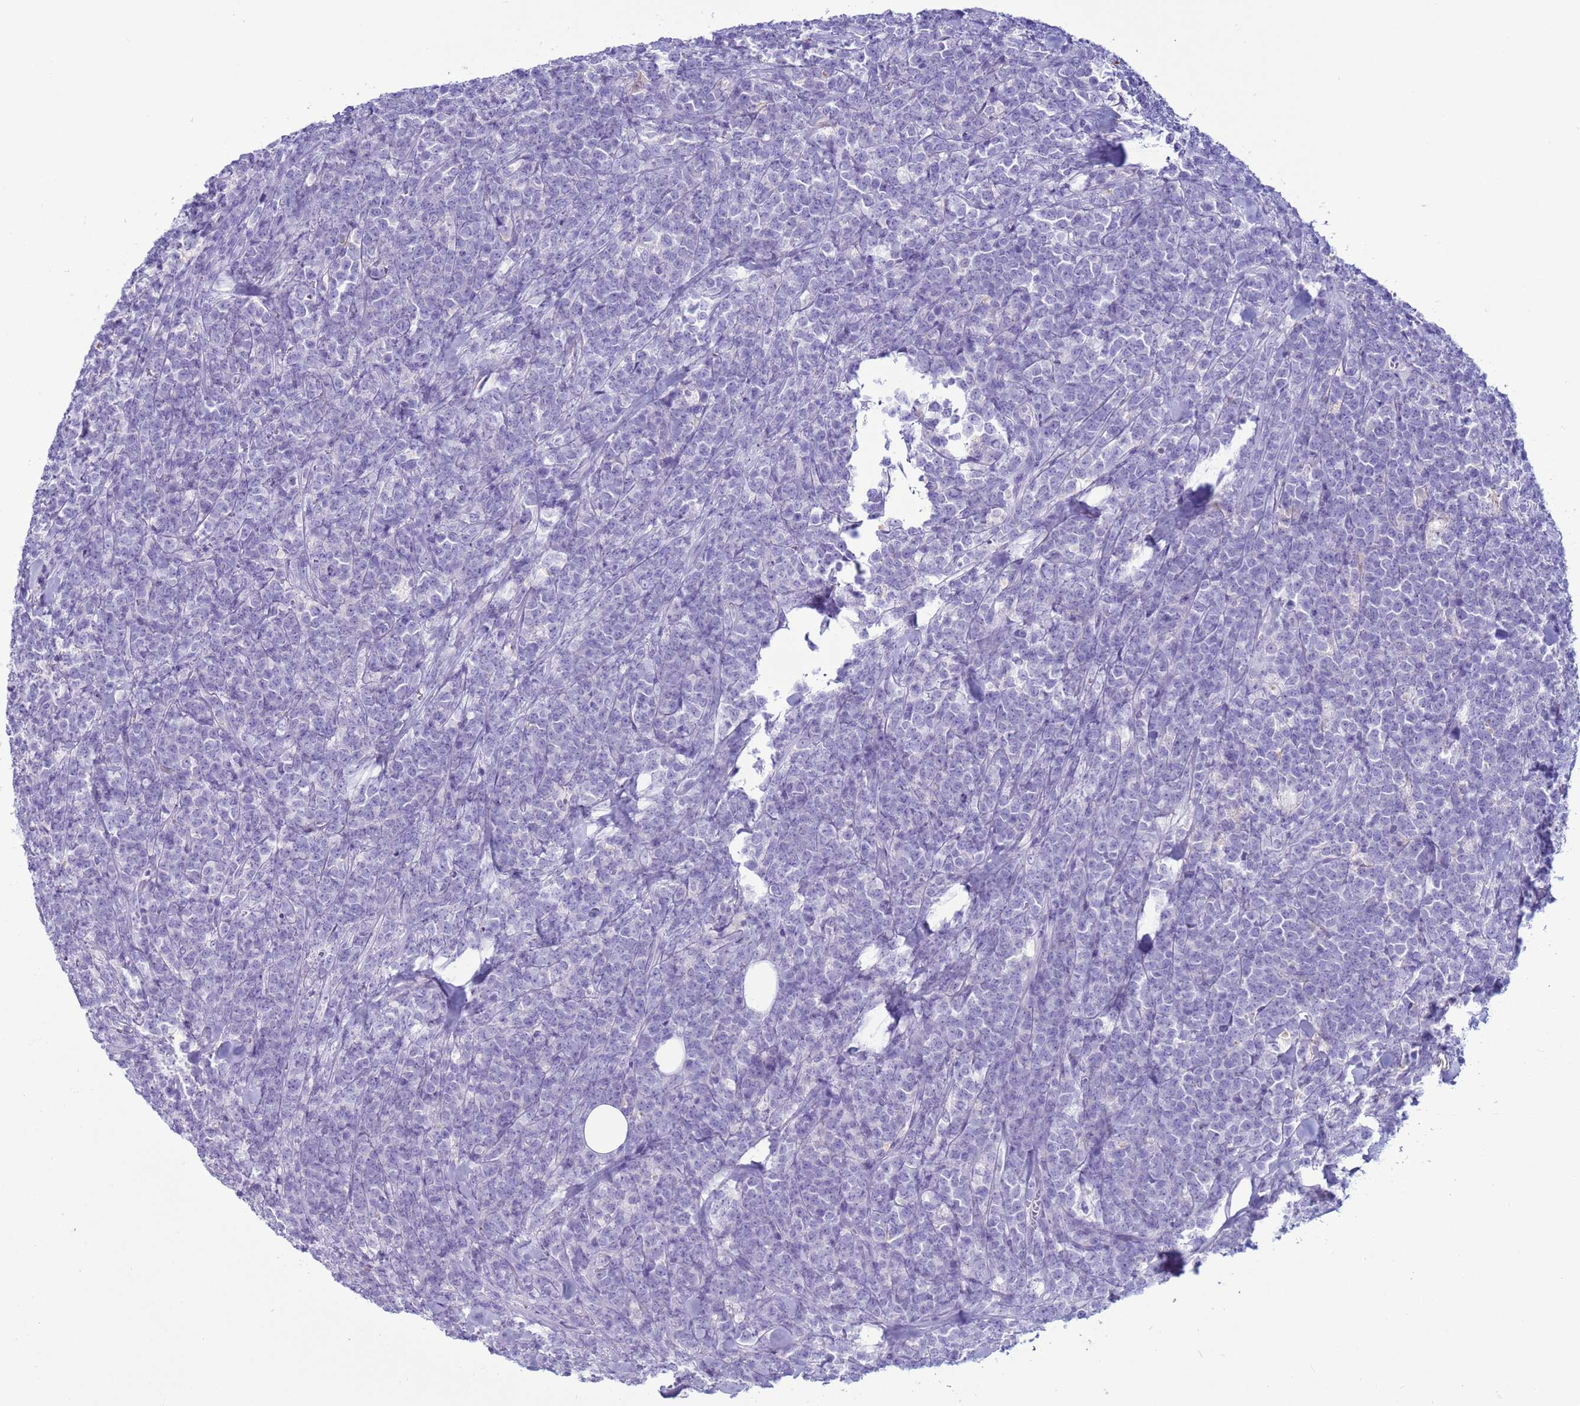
{"staining": {"intensity": "negative", "quantity": "none", "location": "none"}, "tissue": "lymphoma", "cell_type": "Tumor cells", "image_type": "cancer", "snomed": [{"axis": "morphology", "description": "Malignant lymphoma, non-Hodgkin's type, High grade"}, {"axis": "topography", "description": "Small intestine"}], "caption": "This is an IHC image of human high-grade malignant lymphoma, non-Hodgkin's type. There is no expression in tumor cells.", "gene": "CST4", "patient": {"sex": "male", "age": 8}}